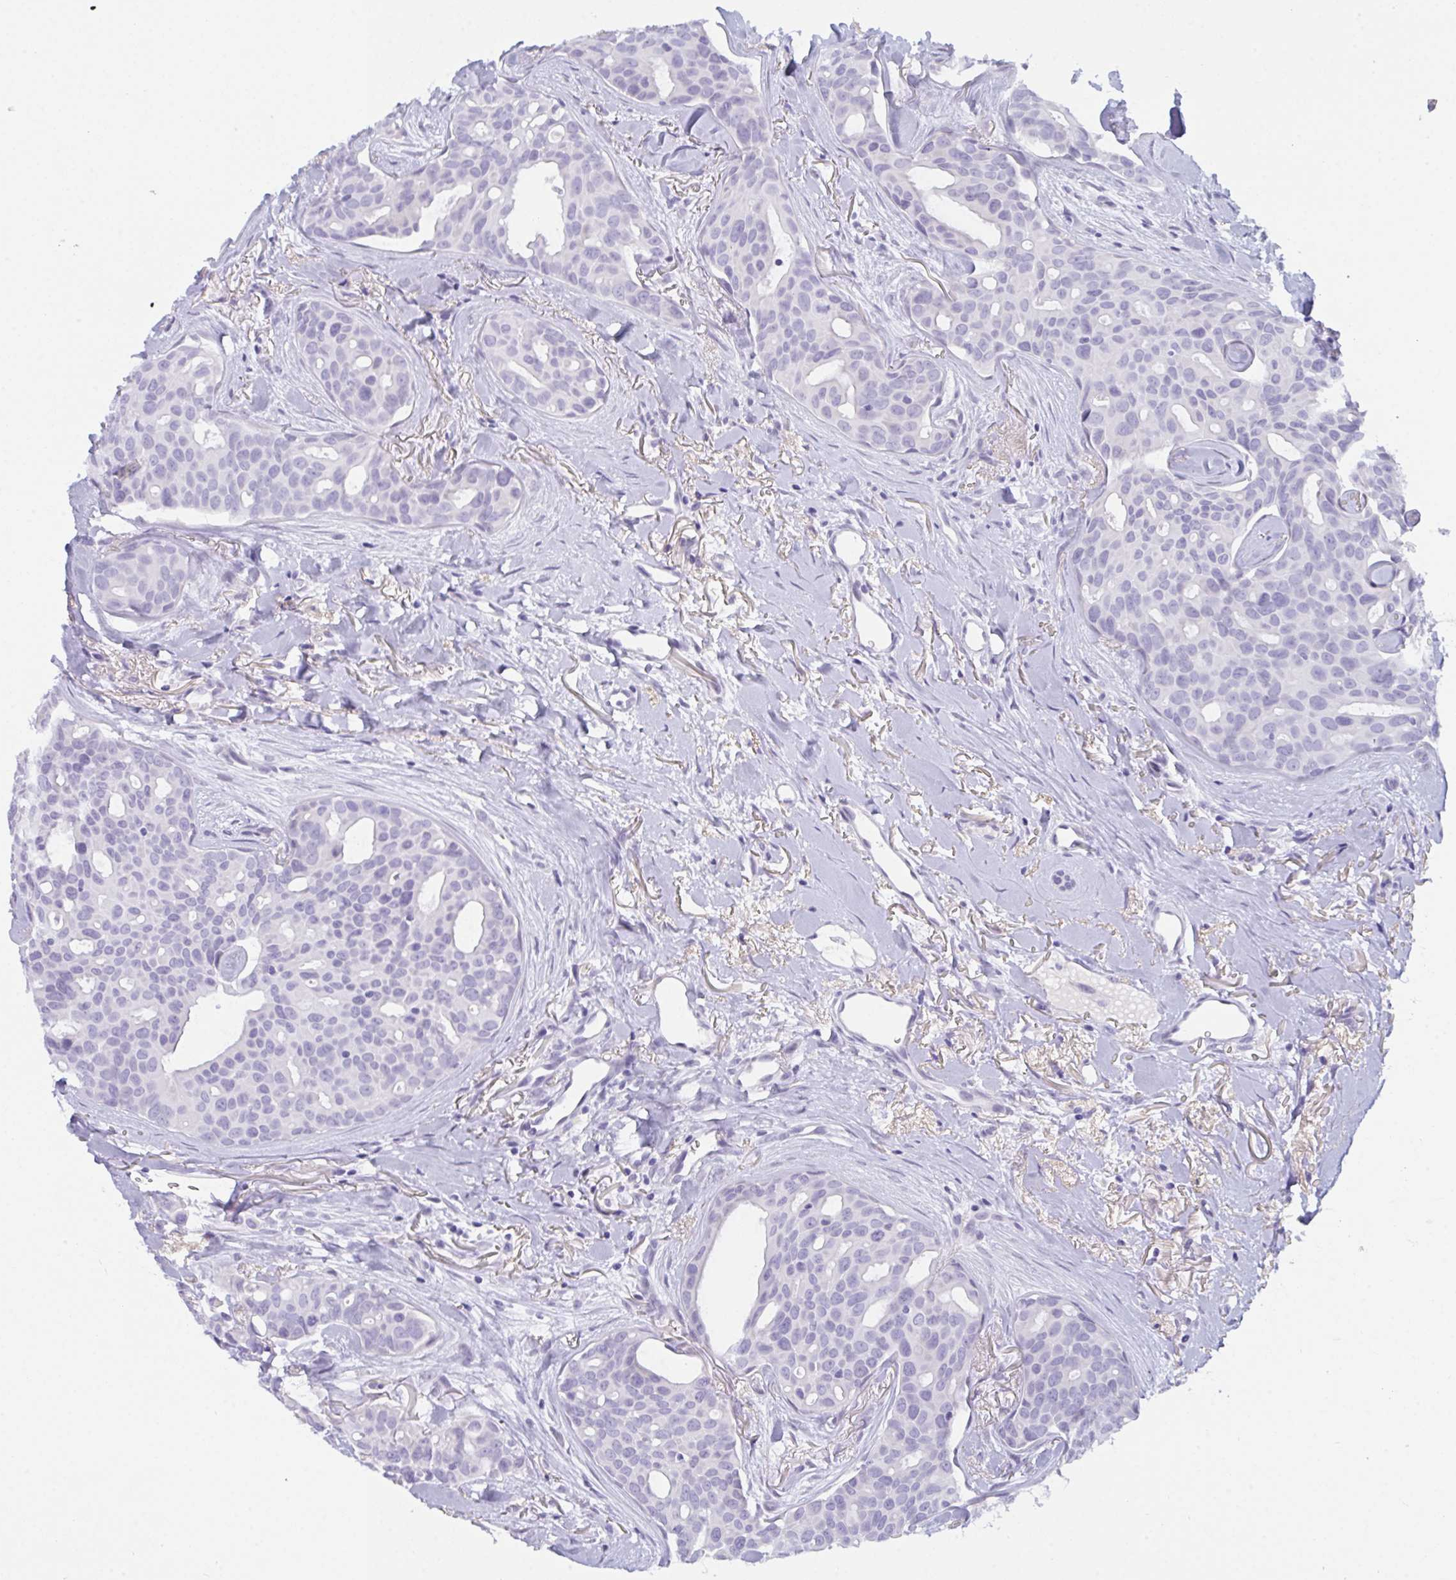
{"staining": {"intensity": "negative", "quantity": "none", "location": "none"}, "tissue": "breast cancer", "cell_type": "Tumor cells", "image_type": "cancer", "snomed": [{"axis": "morphology", "description": "Duct carcinoma"}, {"axis": "topography", "description": "Breast"}], "caption": "Photomicrograph shows no significant protein expression in tumor cells of breast cancer (invasive ductal carcinoma). (Stains: DAB (3,3'-diaminobenzidine) immunohistochemistry (IHC) with hematoxylin counter stain, Microscopy: brightfield microscopy at high magnification).", "gene": "PRDM9", "patient": {"sex": "female", "age": 54}}